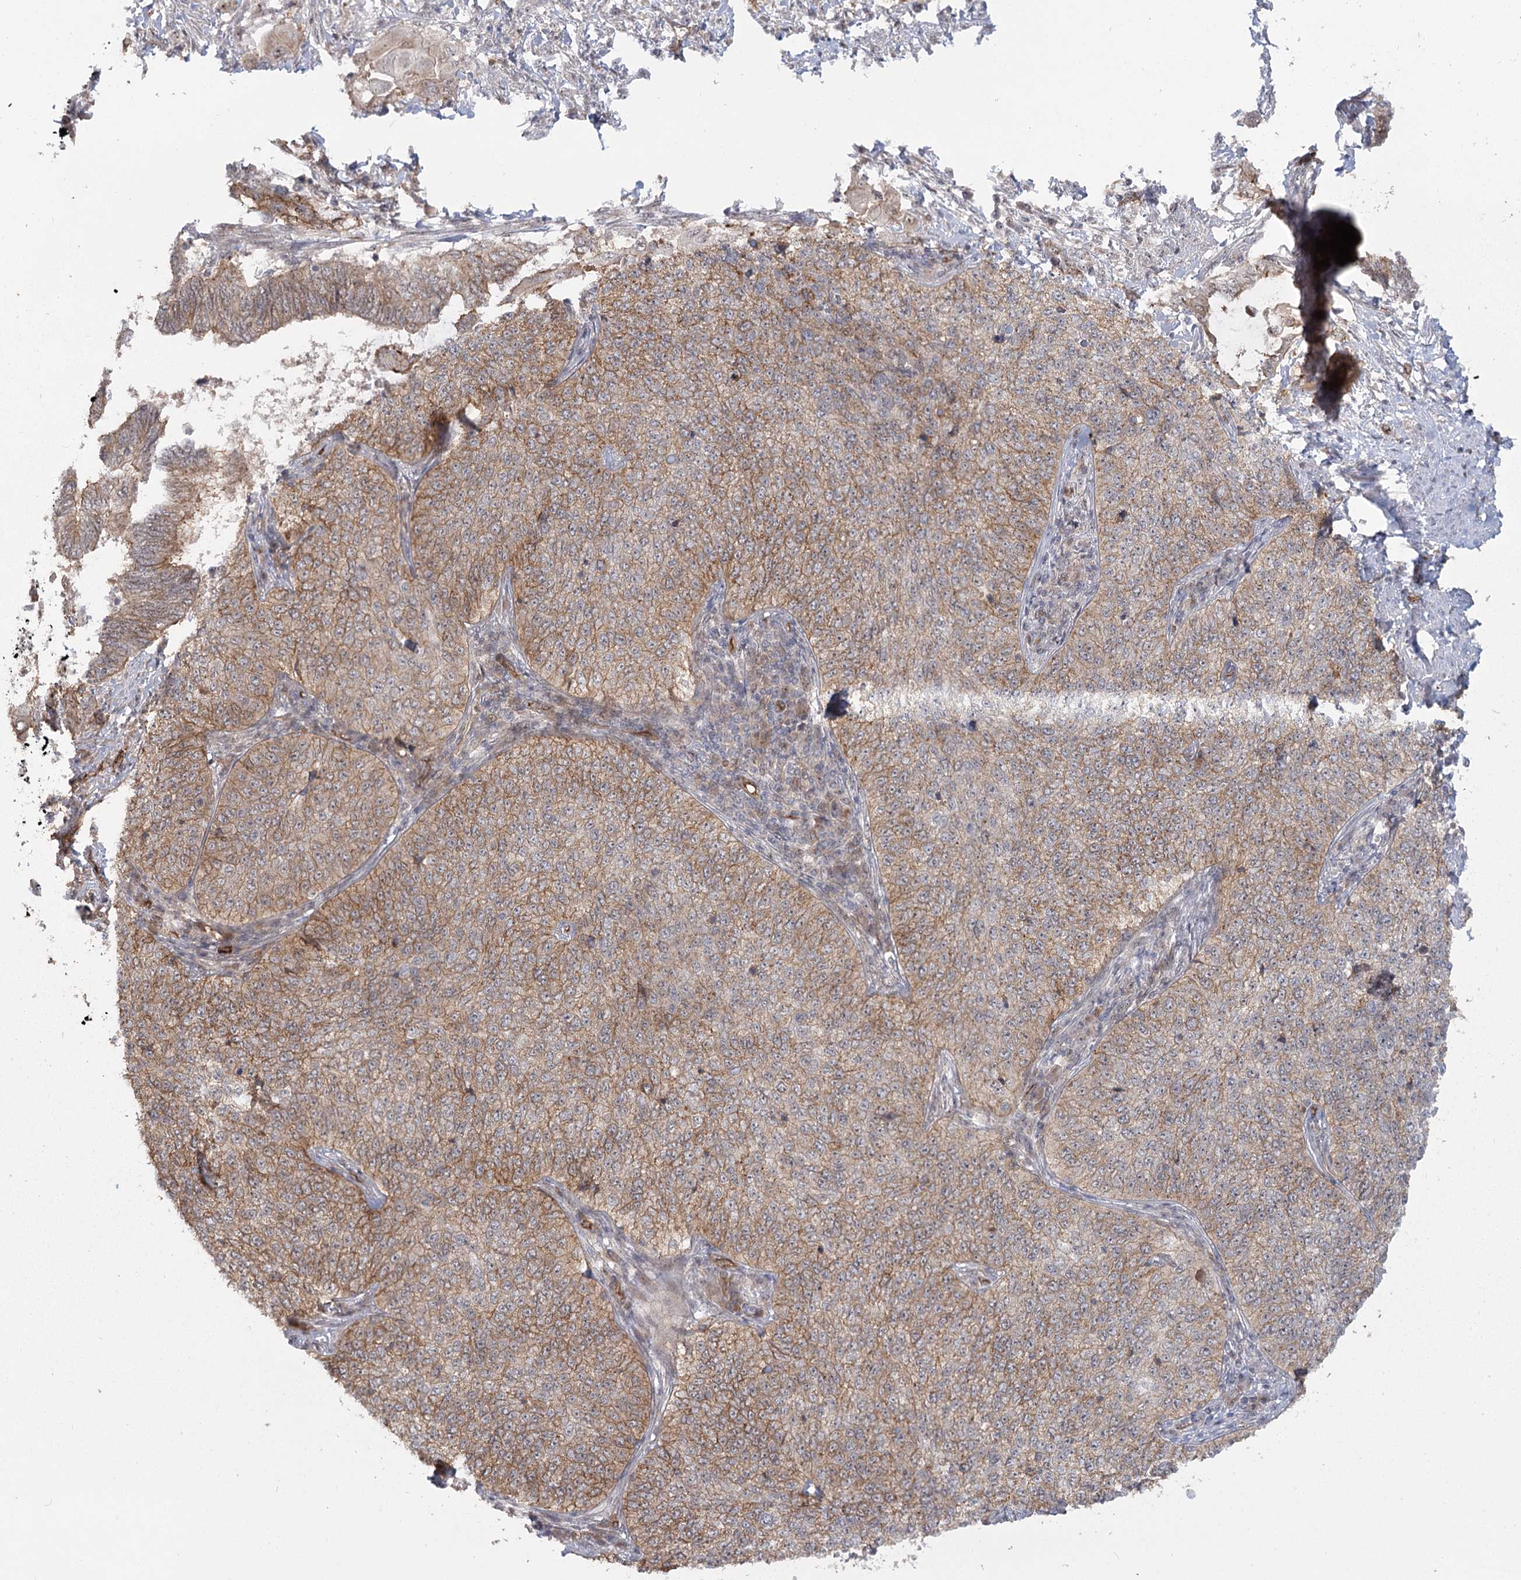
{"staining": {"intensity": "weak", "quantity": ">75%", "location": "cytoplasmic/membranous"}, "tissue": "cervical cancer", "cell_type": "Tumor cells", "image_type": "cancer", "snomed": [{"axis": "morphology", "description": "Squamous cell carcinoma, NOS"}, {"axis": "topography", "description": "Cervix"}], "caption": "The micrograph demonstrates staining of squamous cell carcinoma (cervical), revealing weak cytoplasmic/membranous protein expression (brown color) within tumor cells. The staining is performed using DAB brown chromogen to label protein expression. The nuclei are counter-stained blue using hematoxylin.", "gene": "RPP14", "patient": {"sex": "female", "age": 35}}